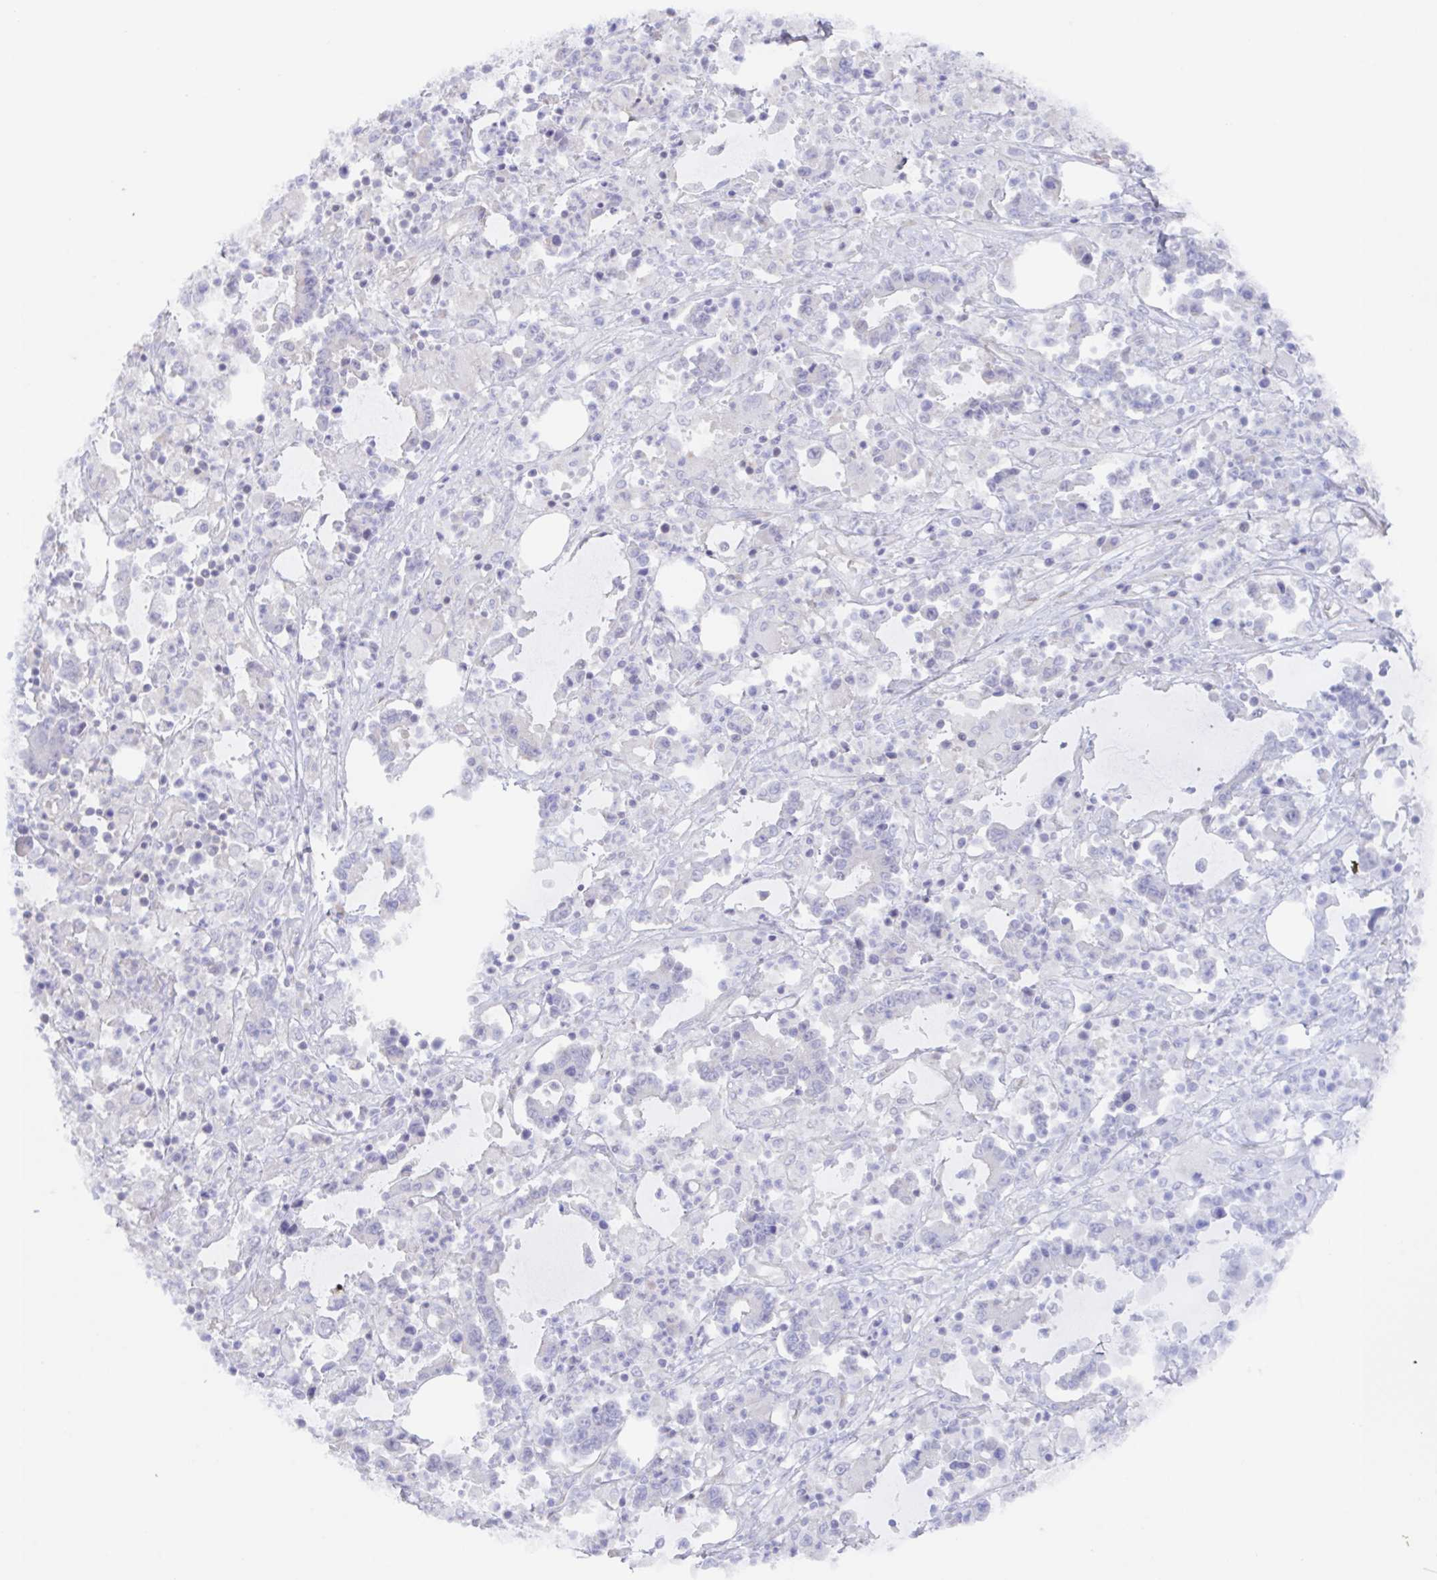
{"staining": {"intensity": "negative", "quantity": "none", "location": "none"}, "tissue": "stomach cancer", "cell_type": "Tumor cells", "image_type": "cancer", "snomed": [{"axis": "morphology", "description": "Adenocarcinoma, NOS"}, {"axis": "topography", "description": "Stomach, upper"}], "caption": "There is no significant expression in tumor cells of stomach adenocarcinoma. The staining is performed using DAB (3,3'-diaminobenzidine) brown chromogen with nuclei counter-stained in using hematoxylin.", "gene": "AGFG2", "patient": {"sex": "male", "age": 68}}